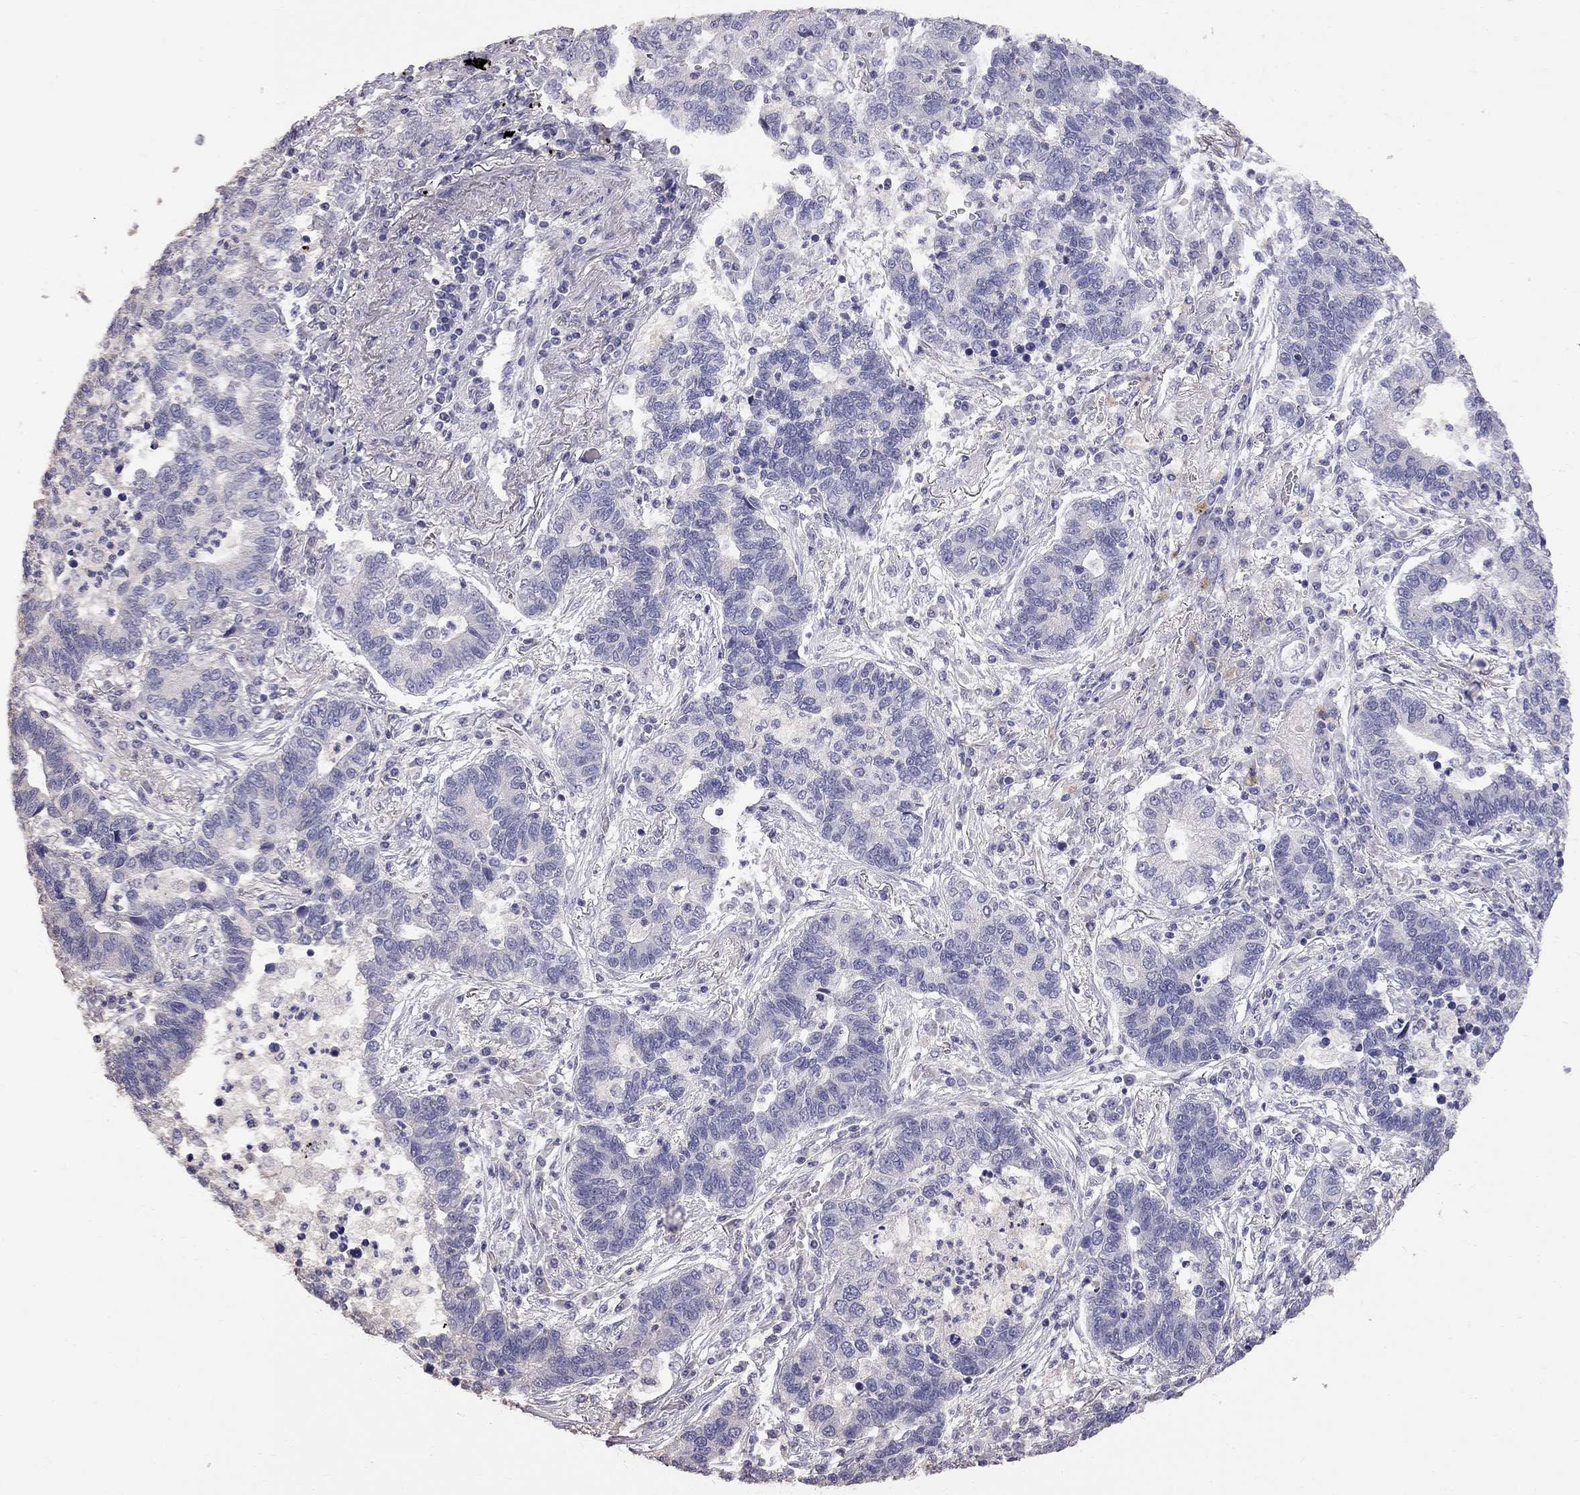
{"staining": {"intensity": "negative", "quantity": "none", "location": "none"}, "tissue": "lung cancer", "cell_type": "Tumor cells", "image_type": "cancer", "snomed": [{"axis": "morphology", "description": "Adenocarcinoma, NOS"}, {"axis": "topography", "description": "Lung"}], "caption": "Tumor cells are negative for protein expression in human lung adenocarcinoma.", "gene": "CFAP91", "patient": {"sex": "female", "age": 57}}